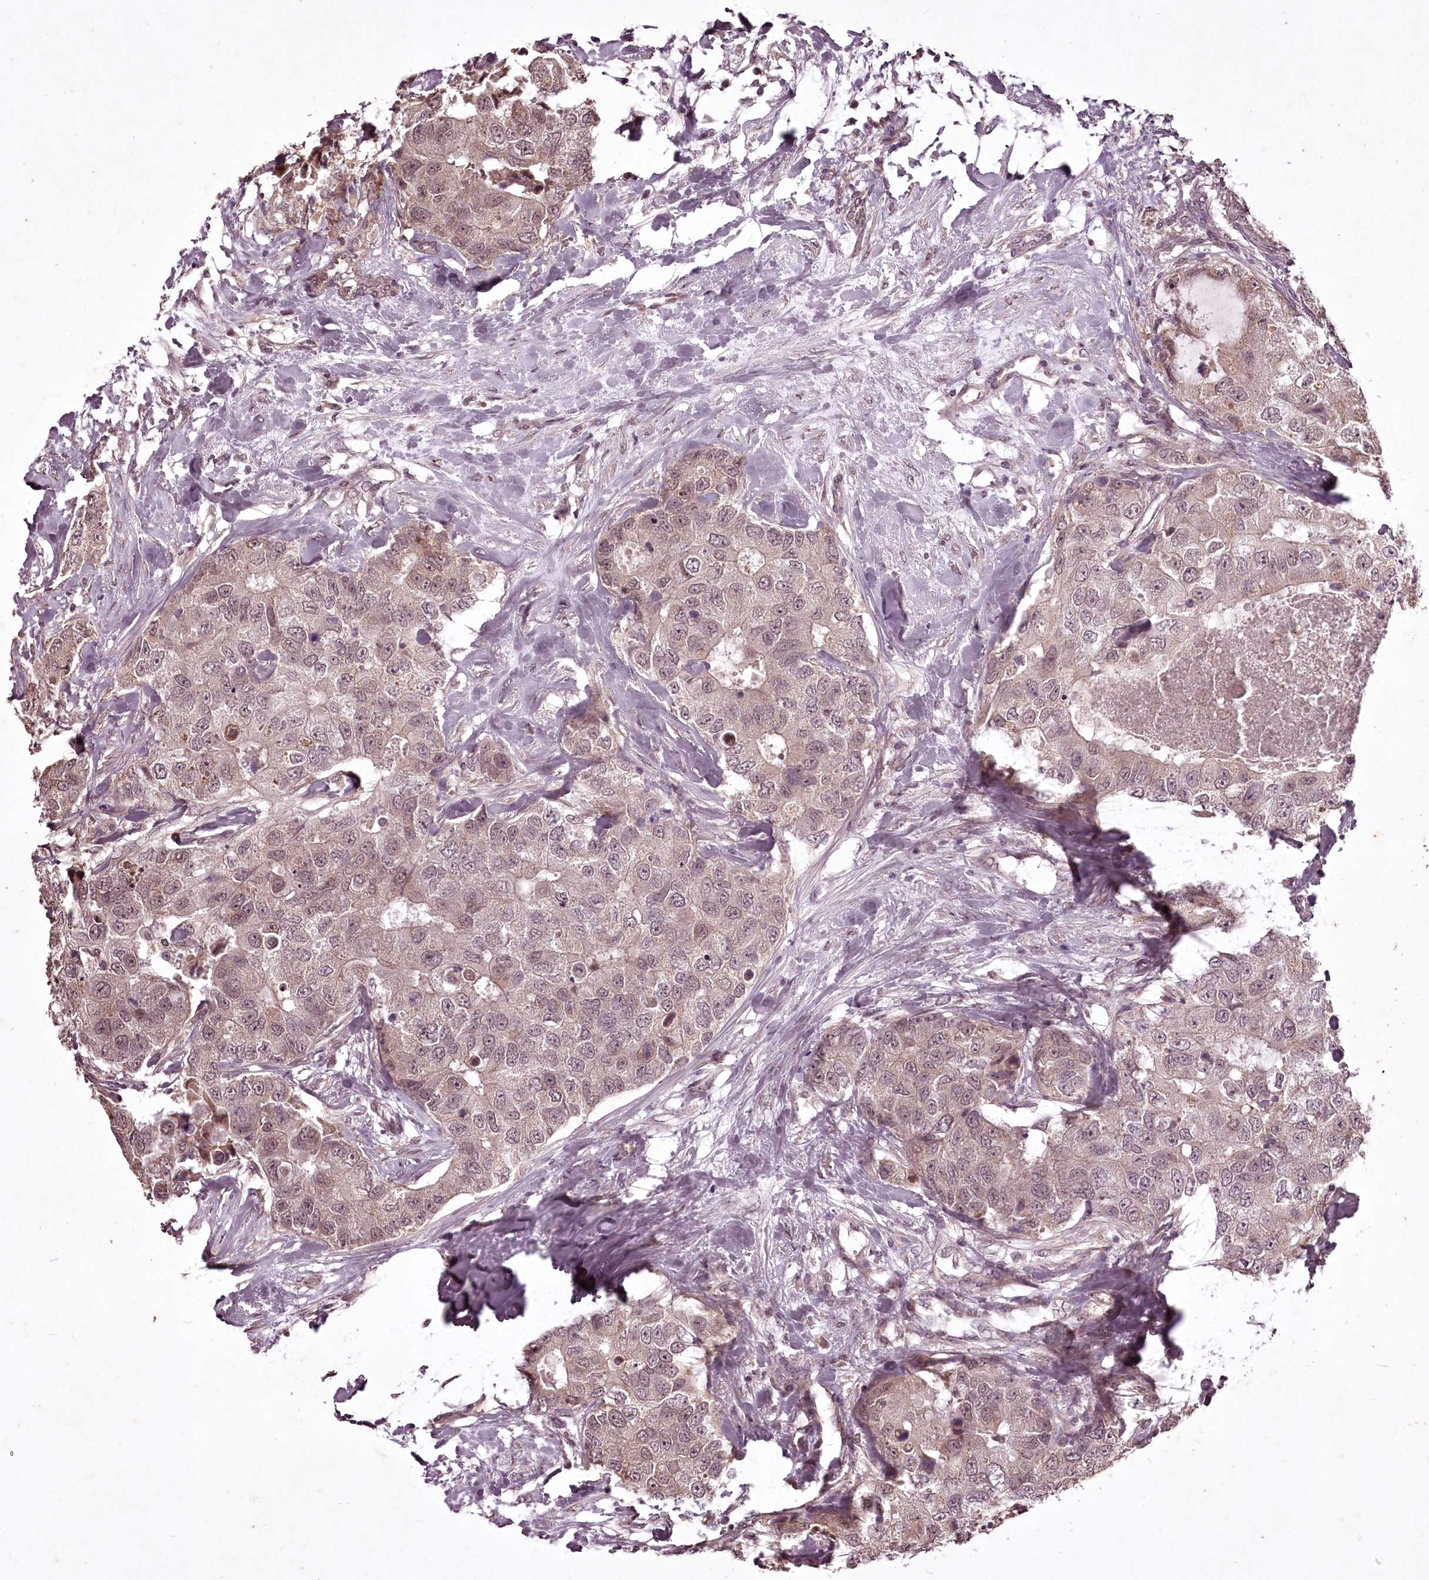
{"staining": {"intensity": "weak", "quantity": "25%-75%", "location": "nuclear"}, "tissue": "breast cancer", "cell_type": "Tumor cells", "image_type": "cancer", "snomed": [{"axis": "morphology", "description": "Duct carcinoma"}, {"axis": "topography", "description": "Breast"}], "caption": "Protein expression analysis of human breast cancer (infiltrating ductal carcinoma) reveals weak nuclear positivity in approximately 25%-75% of tumor cells. The staining was performed using DAB, with brown indicating positive protein expression. Nuclei are stained blue with hematoxylin.", "gene": "ADRA1D", "patient": {"sex": "female", "age": 62}}